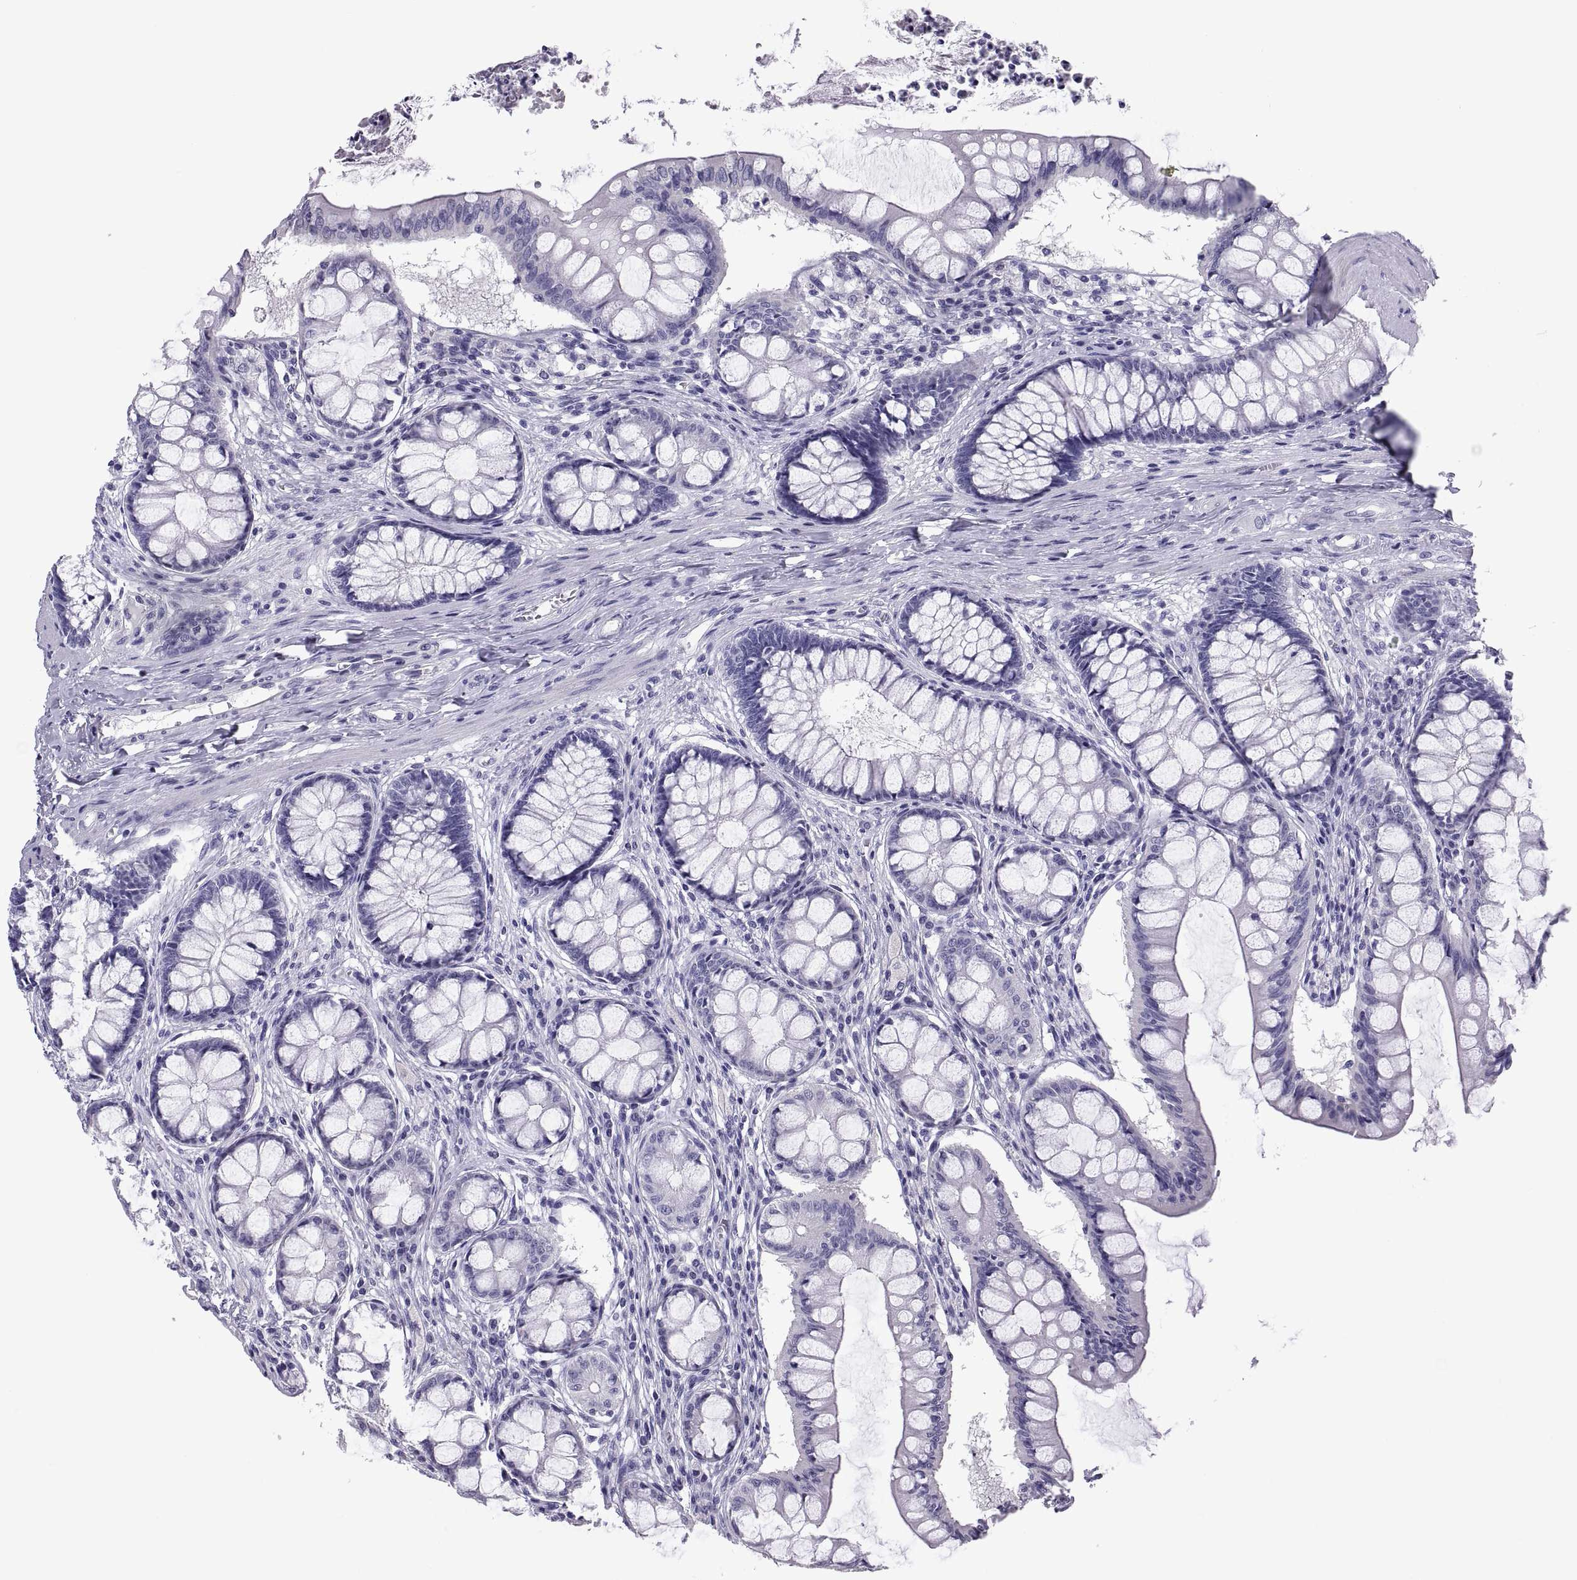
{"staining": {"intensity": "negative", "quantity": "none", "location": "none"}, "tissue": "colon", "cell_type": "Endothelial cells", "image_type": "normal", "snomed": [{"axis": "morphology", "description": "Normal tissue, NOS"}, {"axis": "topography", "description": "Colon"}], "caption": "This is a image of IHC staining of benign colon, which shows no positivity in endothelial cells.", "gene": "RNASE12", "patient": {"sex": "female", "age": 65}}